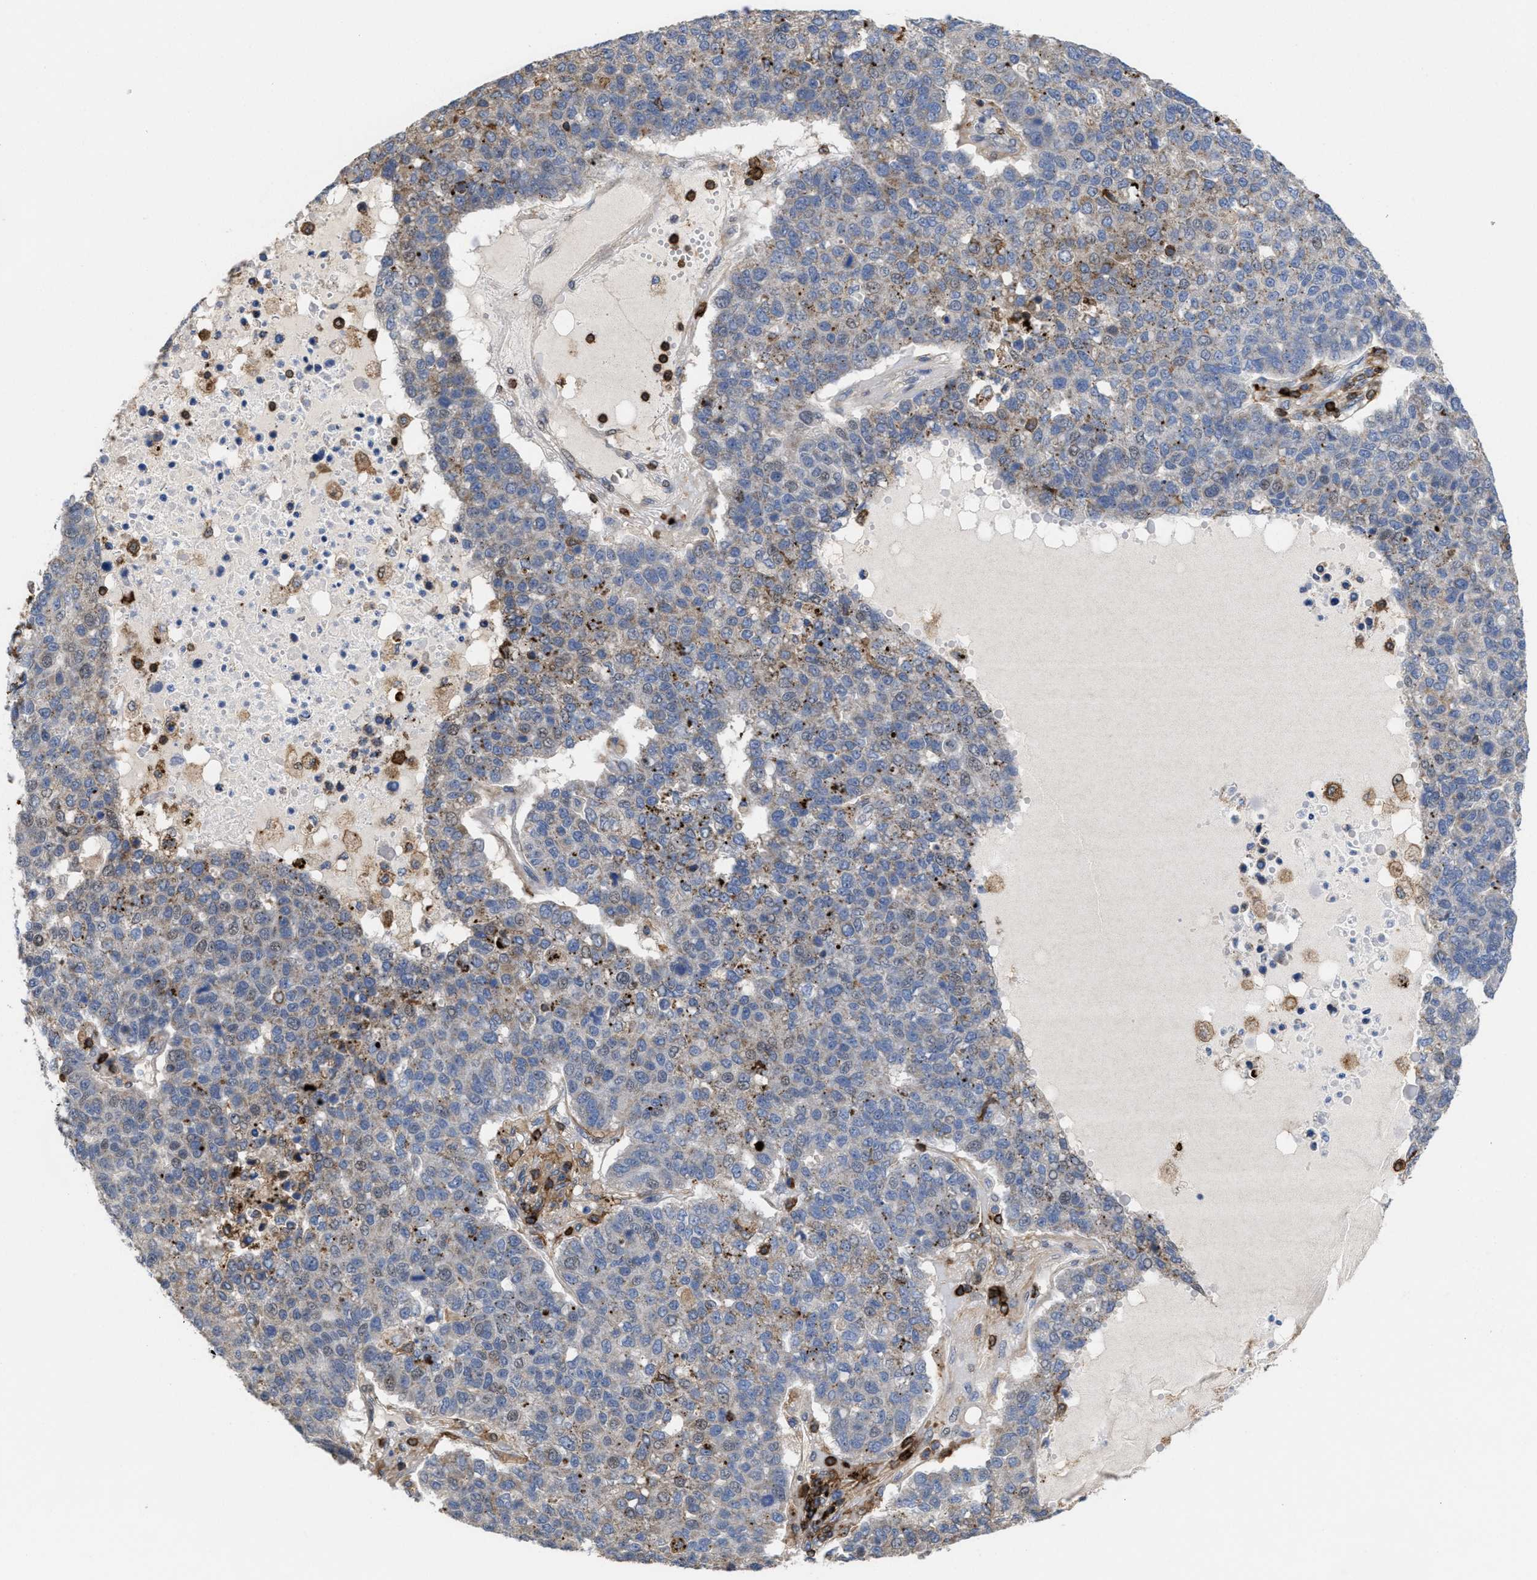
{"staining": {"intensity": "weak", "quantity": "25%-75%", "location": "cytoplasmic/membranous"}, "tissue": "pancreatic cancer", "cell_type": "Tumor cells", "image_type": "cancer", "snomed": [{"axis": "morphology", "description": "Adenocarcinoma, NOS"}, {"axis": "topography", "description": "Pancreas"}], "caption": "A low amount of weak cytoplasmic/membranous expression is present in approximately 25%-75% of tumor cells in pancreatic cancer tissue.", "gene": "PTPRE", "patient": {"sex": "female", "age": 61}}